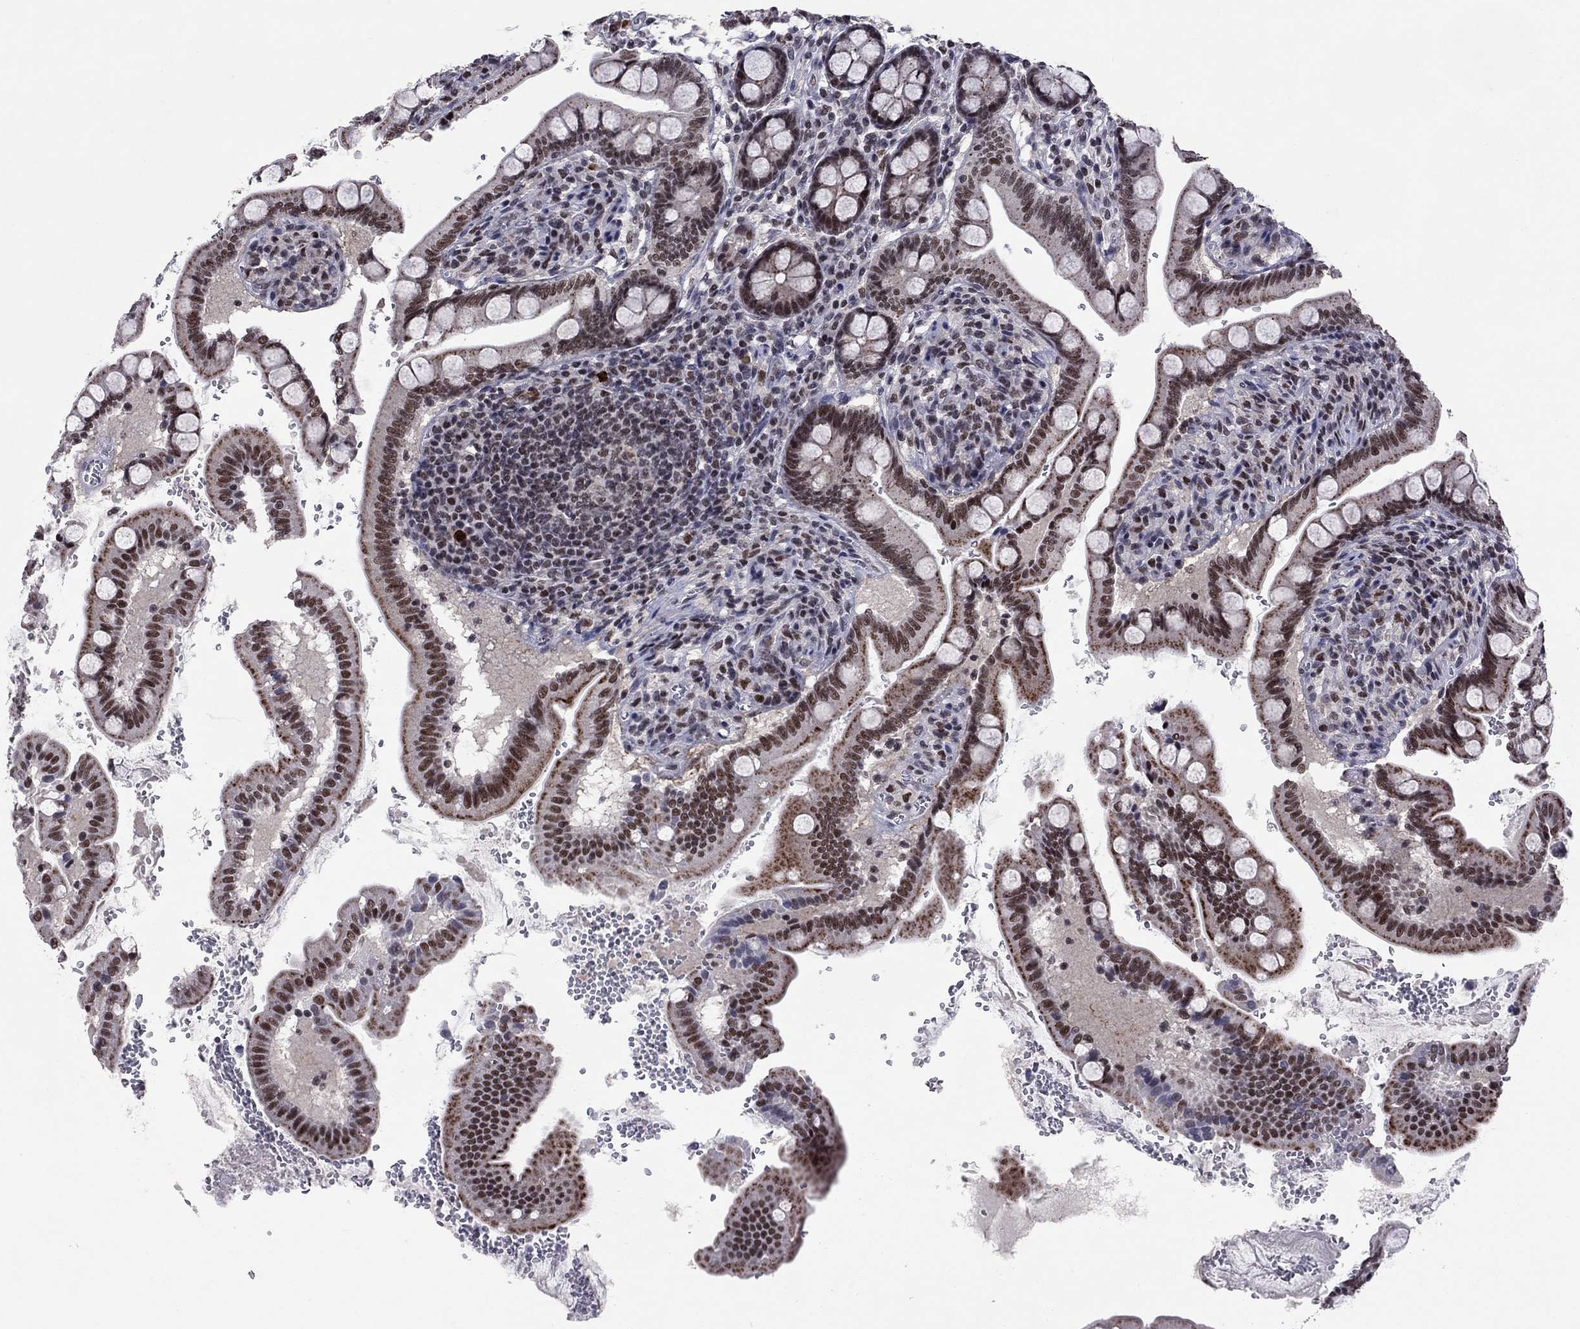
{"staining": {"intensity": "strong", "quantity": ">75%", "location": "nuclear"}, "tissue": "small intestine", "cell_type": "Glandular cells", "image_type": "normal", "snomed": [{"axis": "morphology", "description": "Normal tissue, NOS"}, {"axis": "topography", "description": "Small intestine"}], "caption": "Immunohistochemistry of benign human small intestine demonstrates high levels of strong nuclear staining in approximately >75% of glandular cells.", "gene": "TAF9", "patient": {"sex": "female", "age": 56}}